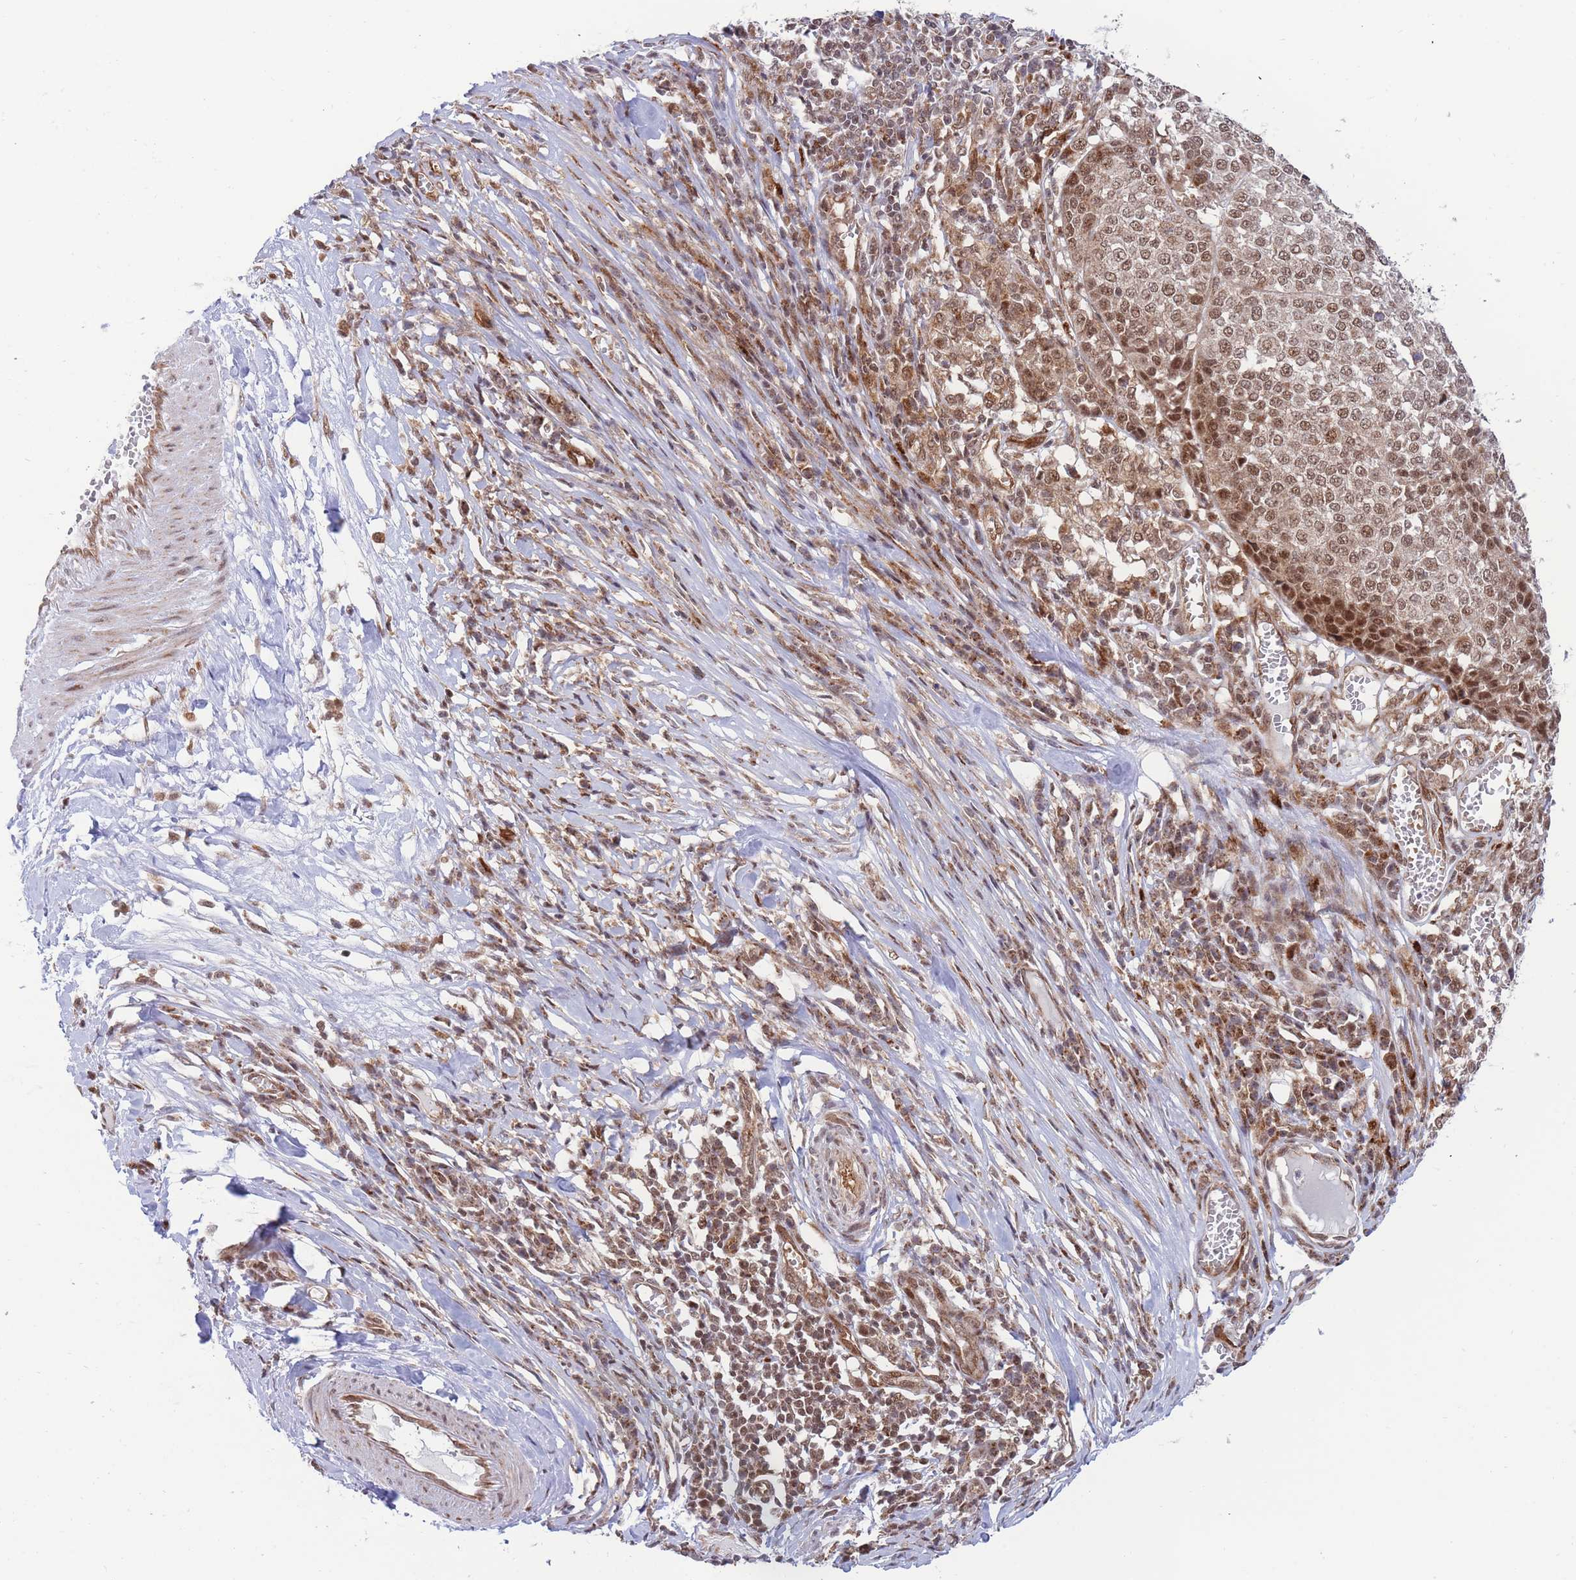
{"staining": {"intensity": "moderate", "quantity": ">75%", "location": "nuclear"}, "tissue": "melanoma", "cell_type": "Tumor cells", "image_type": "cancer", "snomed": [{"axis": "morphology", "description": "Malignant melanoma, Metastatic site"}, {"axis": "topography", "description": "Lymph node"}], "caption": "IHC image of neoplastic tissue: human malignant melanoma (metastatic site) stained using immunohistochemistry (IHC) shows medium levels of moderate protein expression localized specifically in the nuclear of tumor cells, appearing as a nuclear brown color.", "gene": "BOD1L1", "patient": {"sex": "male", "age": 44}}